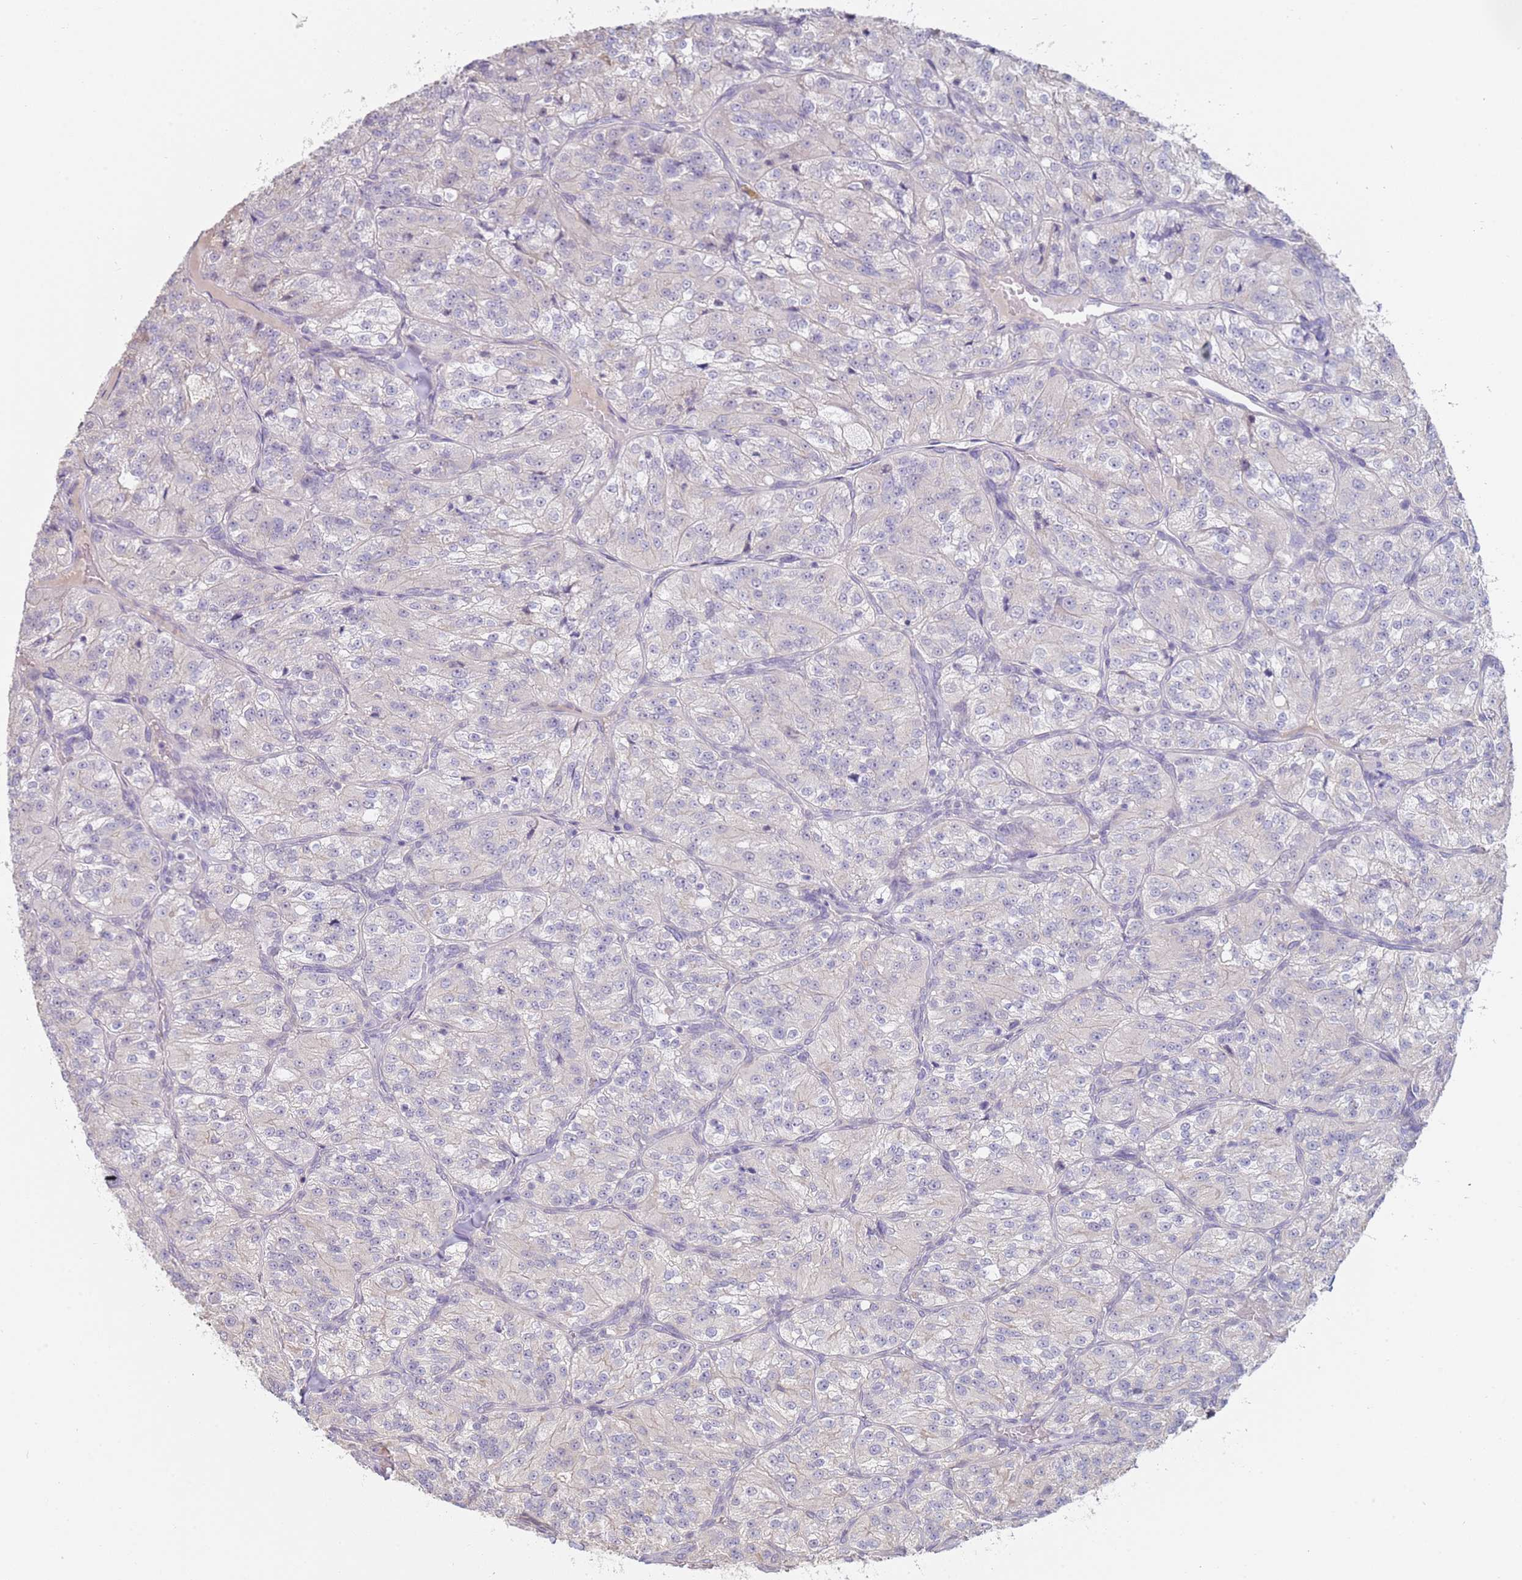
{"staining": {"intensity": "negative", "quantity": "none", "location": "none"}, "tissue": "renal cancer", "cell_type": "Tumor cells", "image_type": "cancer", "snomed": [{"axis": "morphology", "description": "Adenocarcinoma, NOS"}, {"axis": "topography", "description": "Kidney"}], "caption": "Immunohistochemistry (IHC) of adenocarcinoma (renal) reveals no staining in tumor cells. (Stains: DAB (3,3'-diaminobenzidine) immunohistochemistry with hematoxylin counter stain, Microscopy: brightfield microscopy at high magnification).", "gene": "WDR93", "patient": {"sex": "female", "age": 63}}